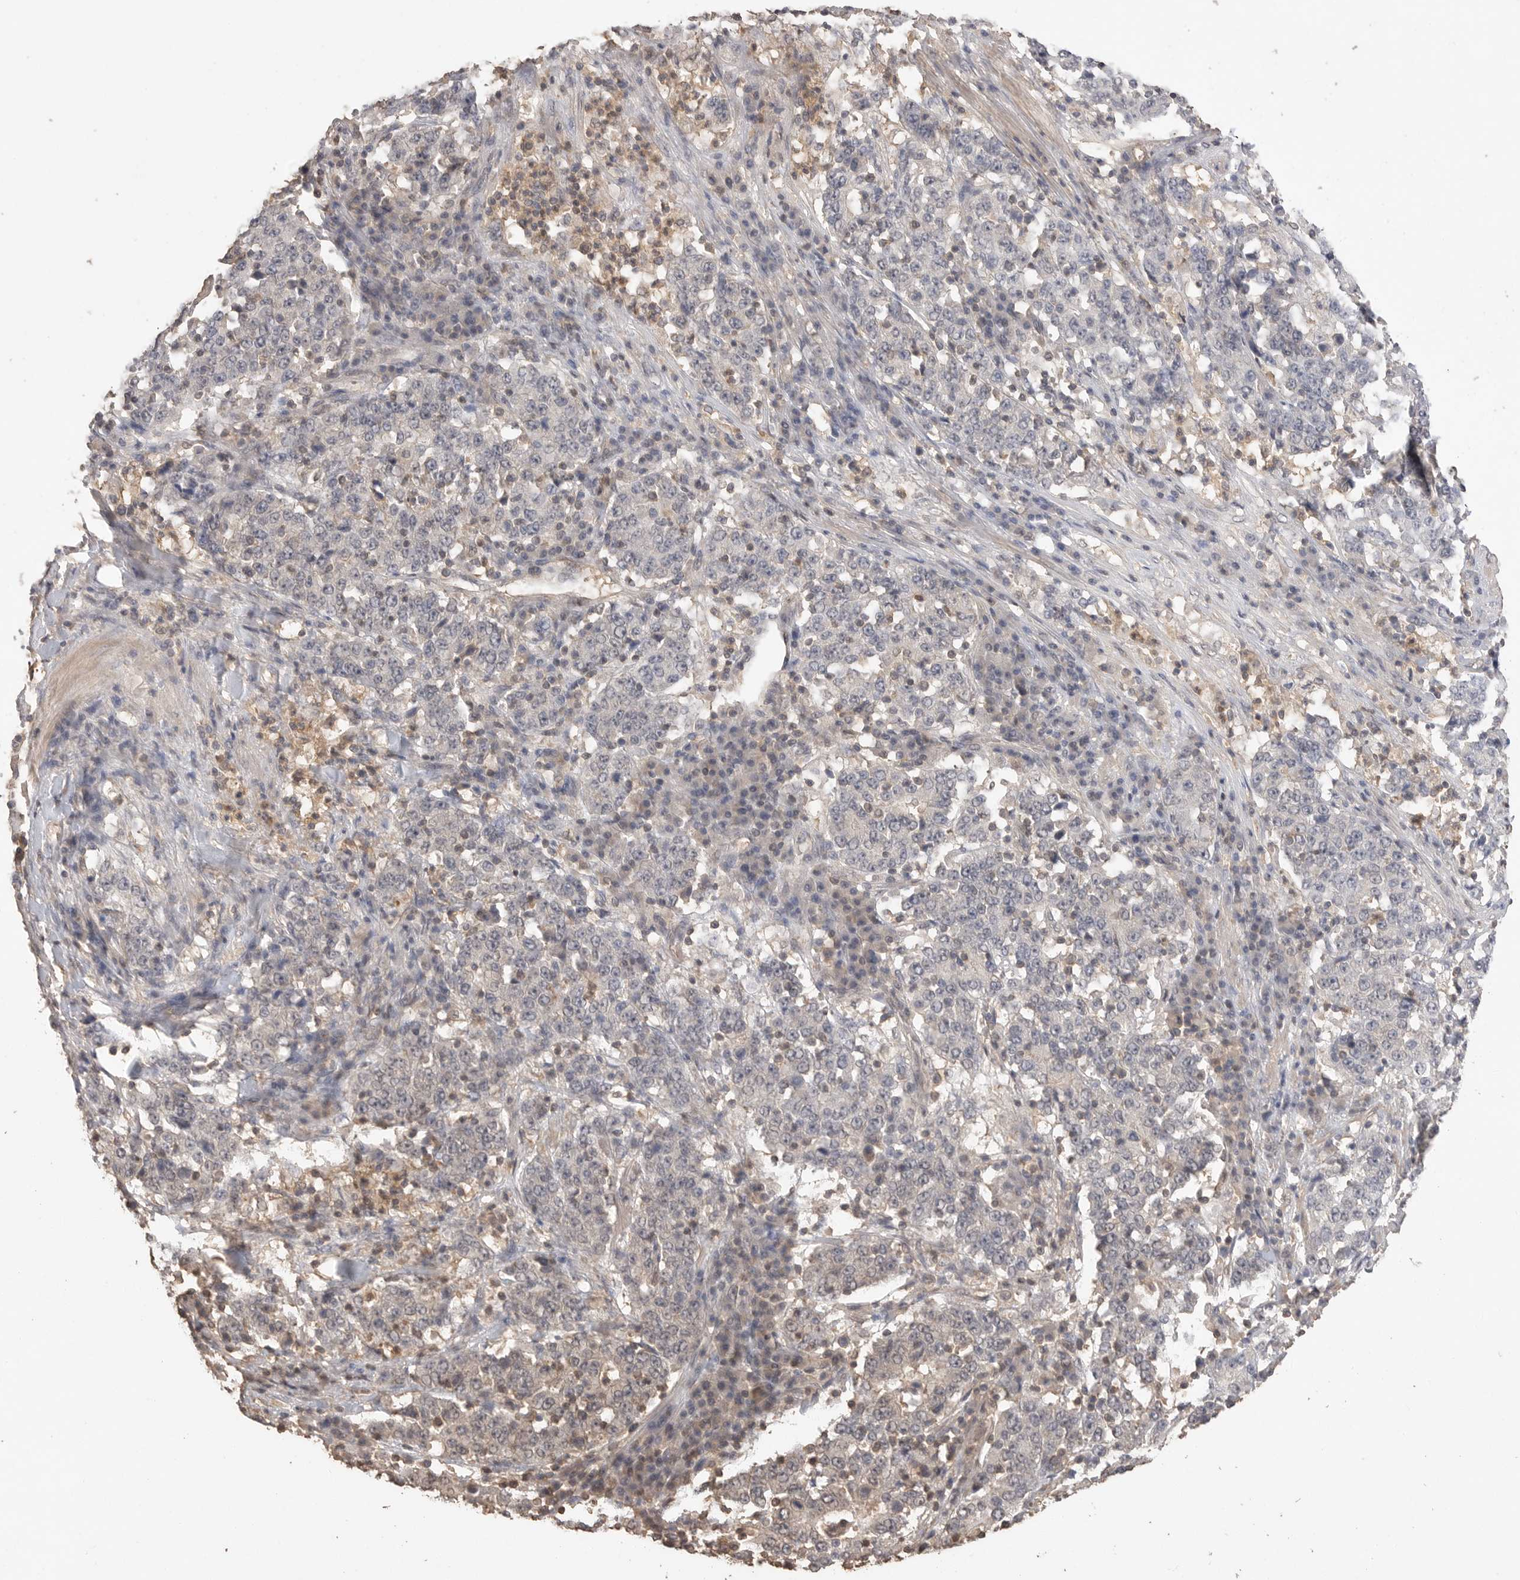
{"staining": {"intensity": "negative", "quantity": "none", "location": "none"}, "tissue": "stomach cancer", "cell_type": "Tumor cells", "image_type": "cancer", "snomed": [{"axis": "morphology", "description": "Adenocarcinoma, NOS"}, {"axis": "topography", "description": "Stomach"}], "caption": "Tumor cells are negative for brown protein staining in stomach cancer (adenocarcinoma).", "gene": "MAP2K1", "patient": {"sex": "male", "age": 59}}